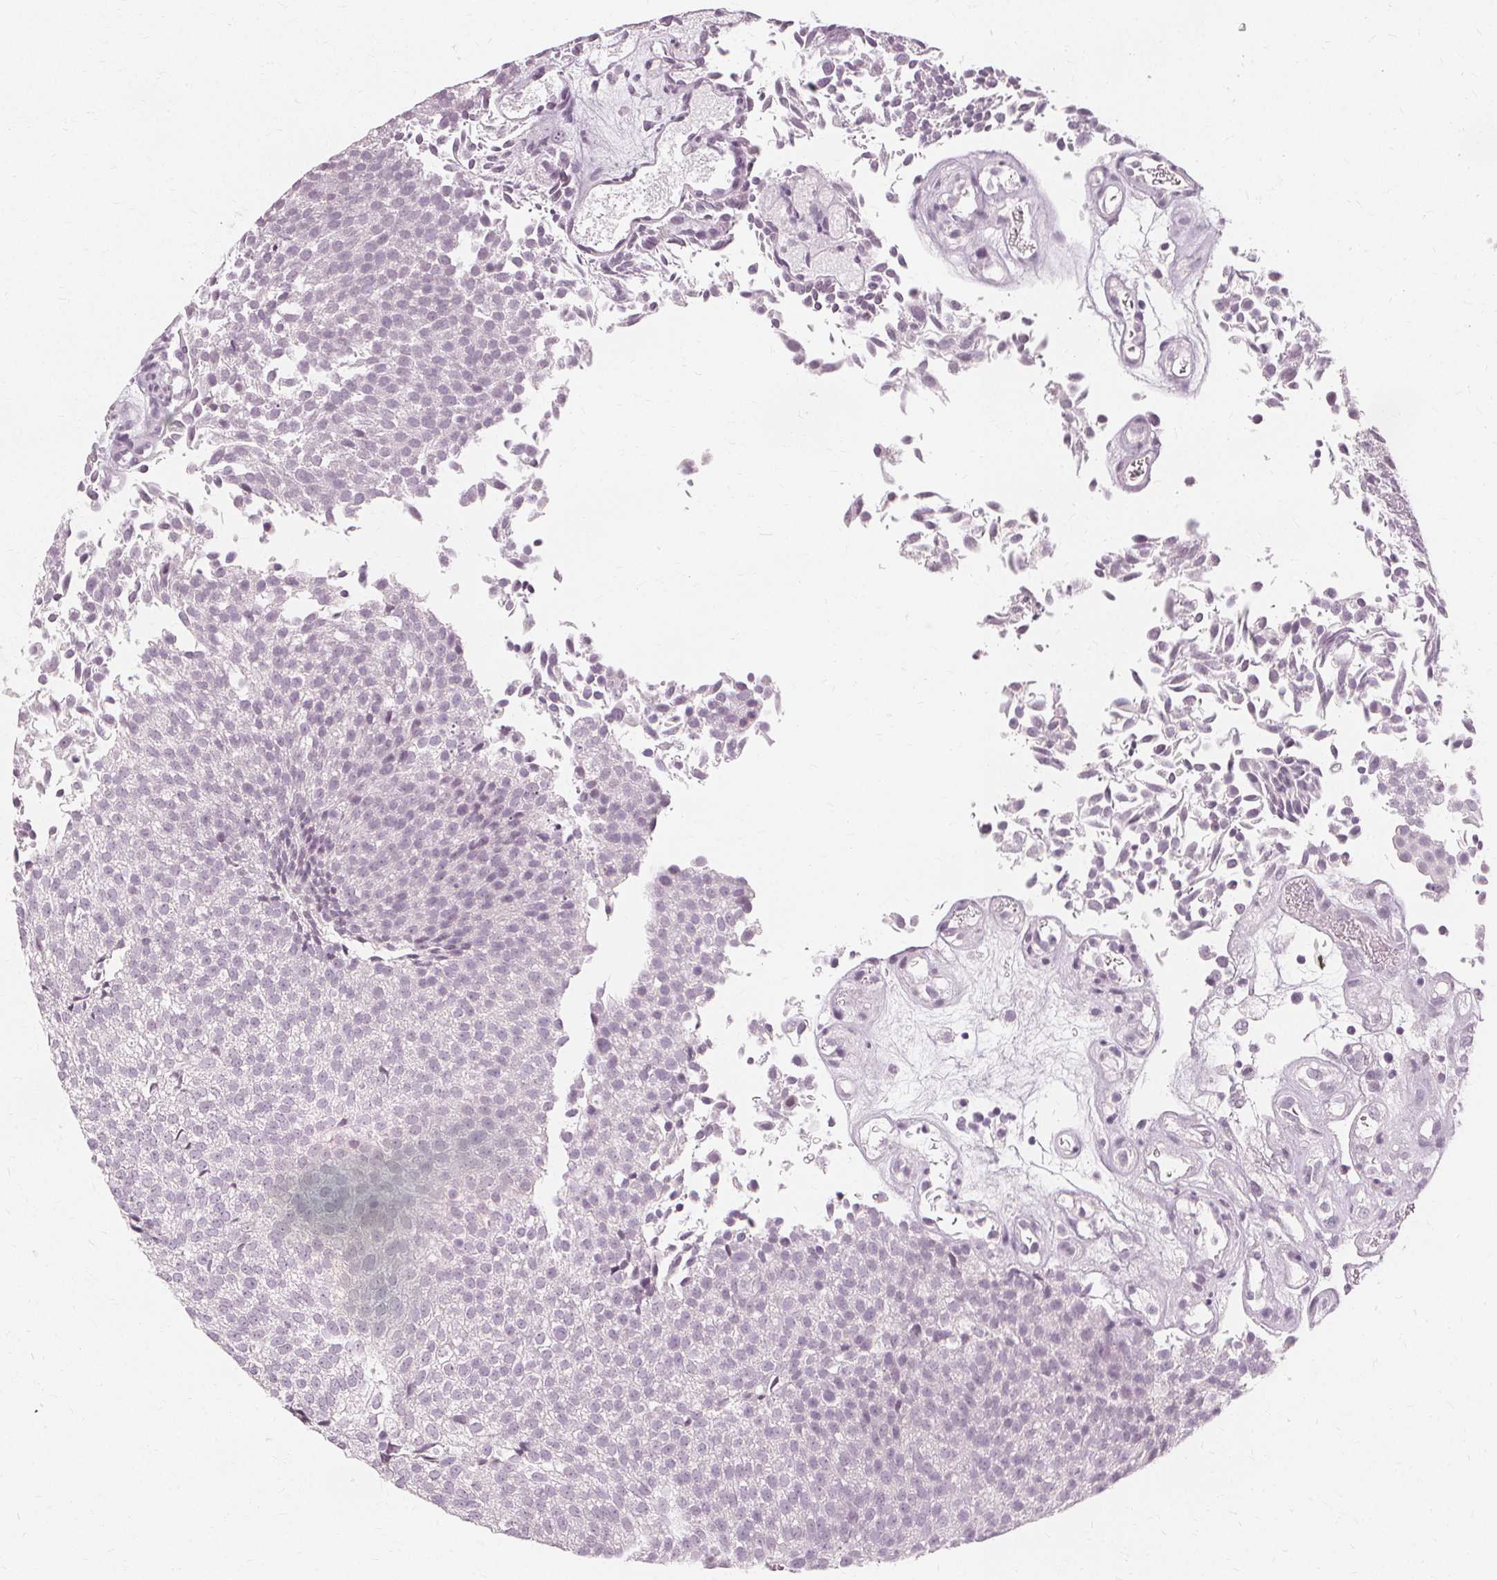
{"staining": {"intensity": "negative", "quantity": "none", "location": "none"}, "tissue": "urothelial cancer", "cell_type": "Tumor cells", "image_type": "cancer", "snomed": [{"axis": "morphology", "description": "Urothelial carcinoma, Low grade"}, {"axis": "topography", "description": "Urinary bladder"}], "caption": "This is an immunohistochemistry micrograph of human low-grade urothelial carcinoma. There is no positivity in tumor cells.", "gene": "NXPE1", "patient": {"sex": "female", "age": 79}}